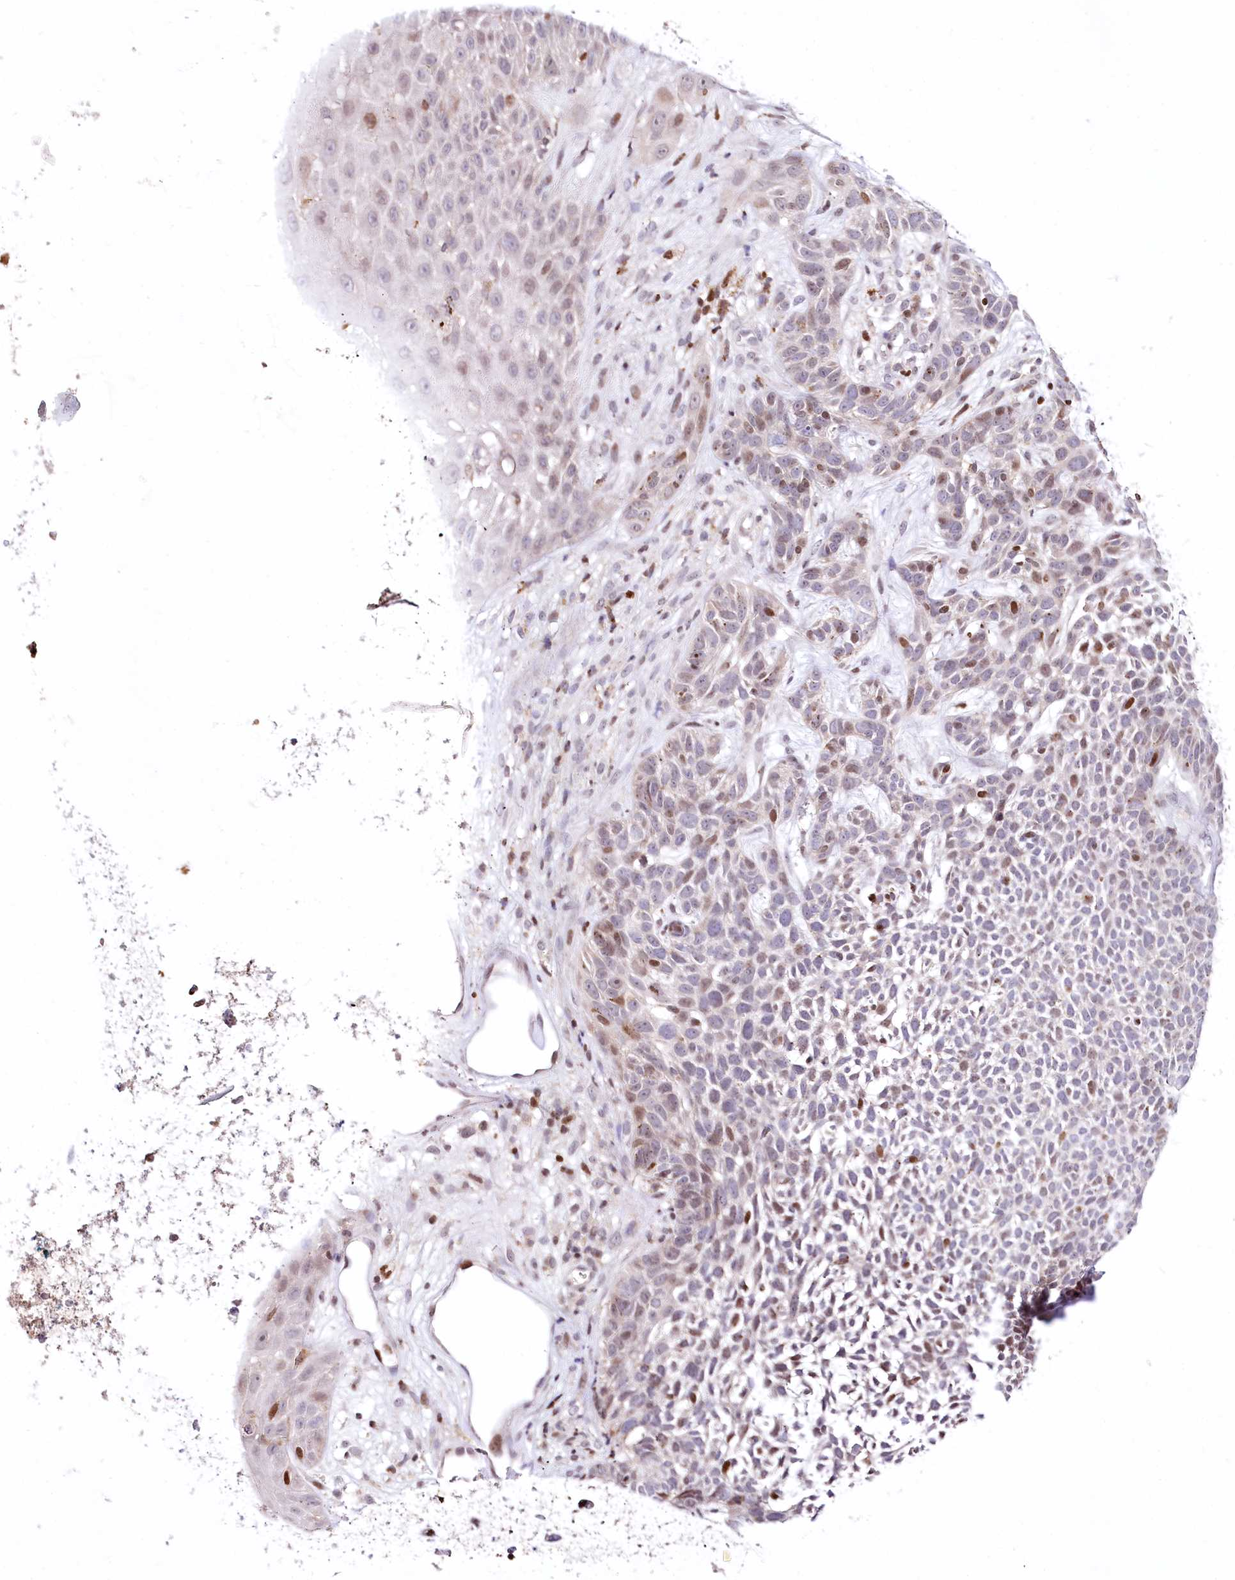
{"staining": {"intensity": "moderate", "quantity": "<25%", "location": "nuclear"}, "tissue": "skin cancer", "cell_type": "Tumor cells", "image_type": "cancer", "snomed": [{"axis": "morphology", "description": "Basal cell carcinoma"}, {"axis": "topography", "description": "Skin"}], "caption": "Skin cancer stained for a protein (brown) reveals moderate nuclear positive positivity in approximately <25% of tumor cells.", "gene": "ZFYVE27", "patient": {"sex": "female", "age": 84}}